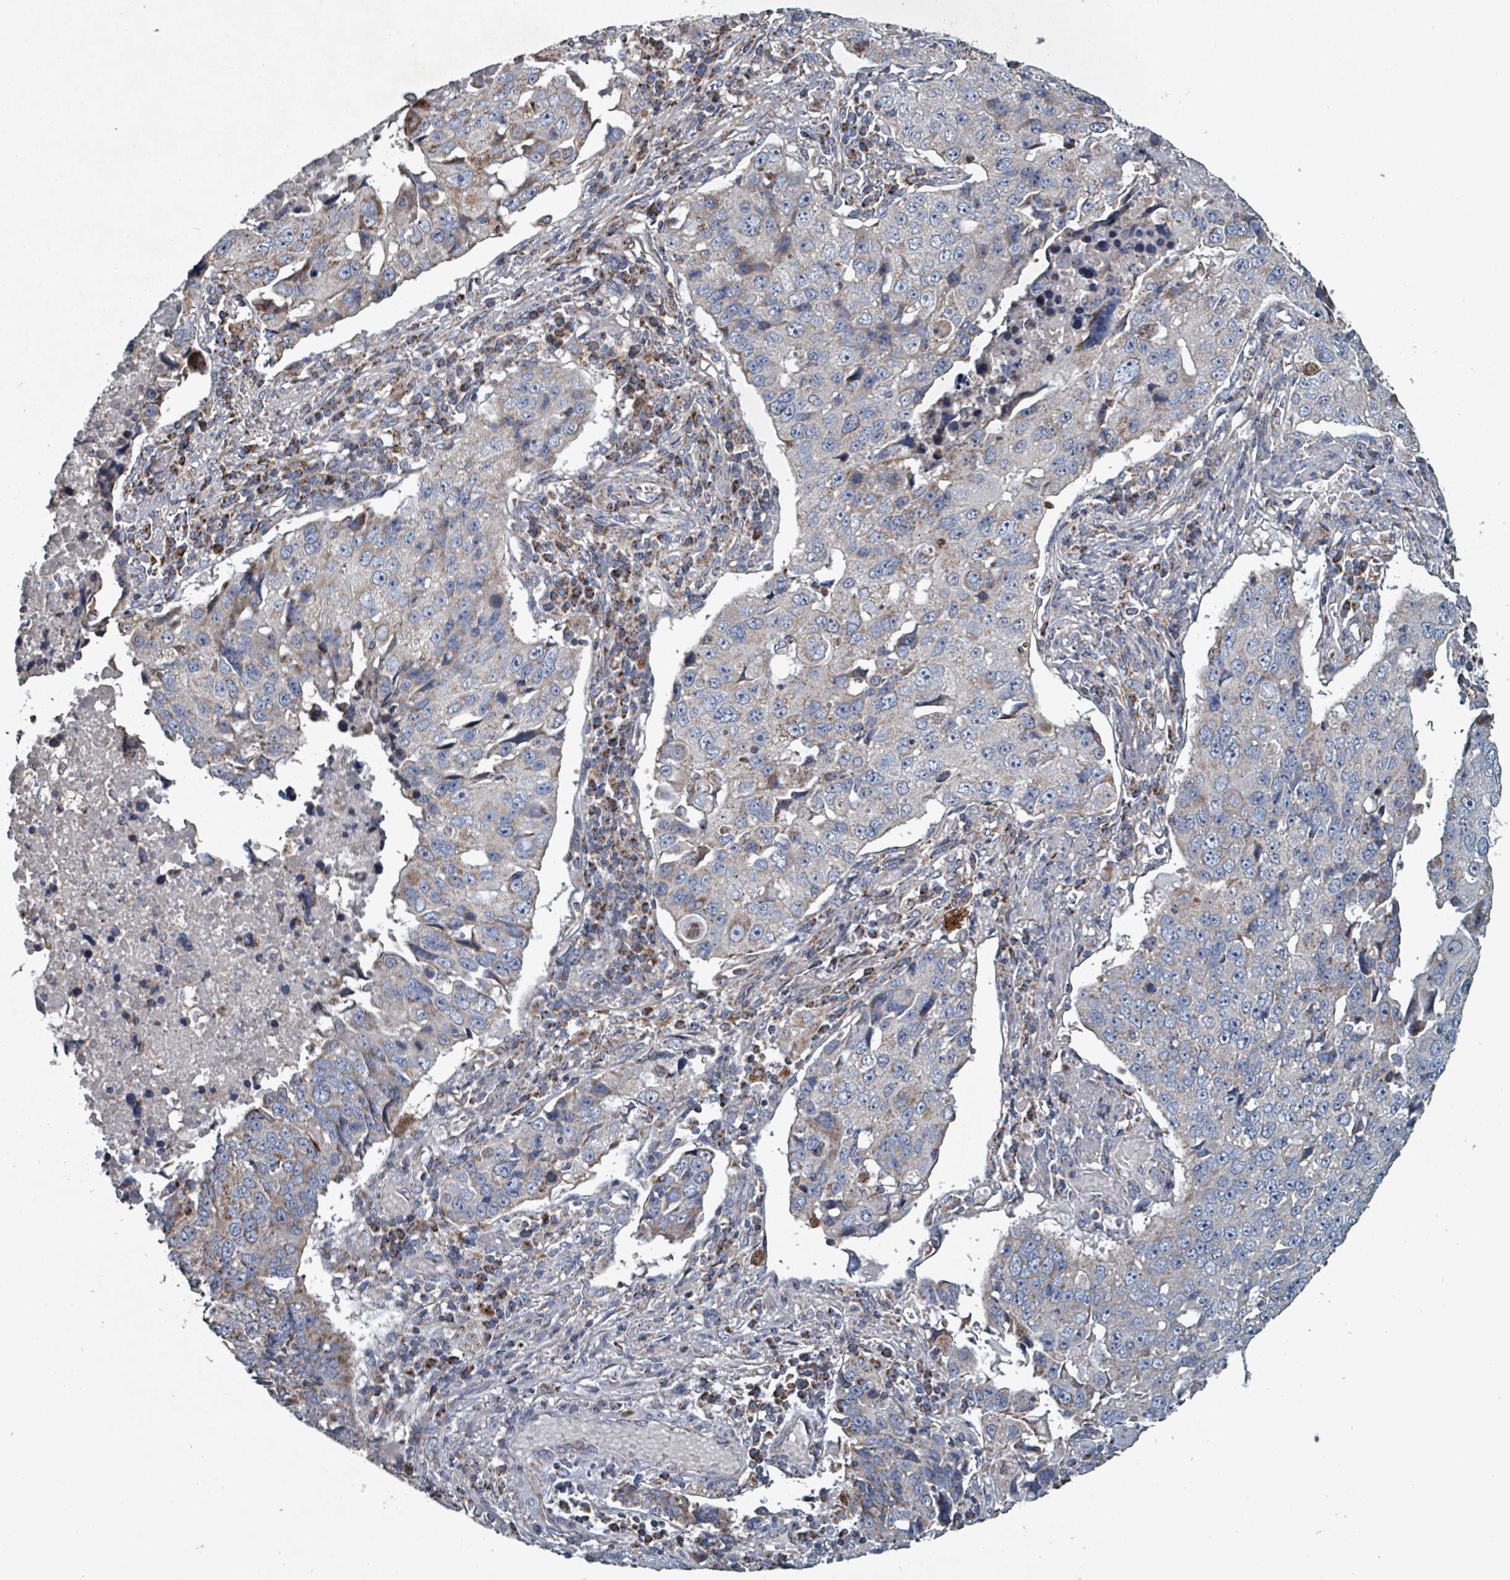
{"staining": {"intensity": "moderate", "quantity": "<25%", "location": "cytoplasmic/membranous"}, "tissue": "lung cancer", "cell_type": "Tumor cells", "image_type": "cancer", "snomed": [{"axis": "morphology", "description": "Squamous cell carcinoma, NOS"}, {"axis": "topography", "description": "Lung"}], "caption": "Immunohistochemical staining of human squamous cell carcinoma (lung) shows low levels of moderate cytoplasmic/membranous protein positivity in approximately <25% of tumor cells.", "gene": "ABHD18", "patient": {"sex": "female", "age": 66}}